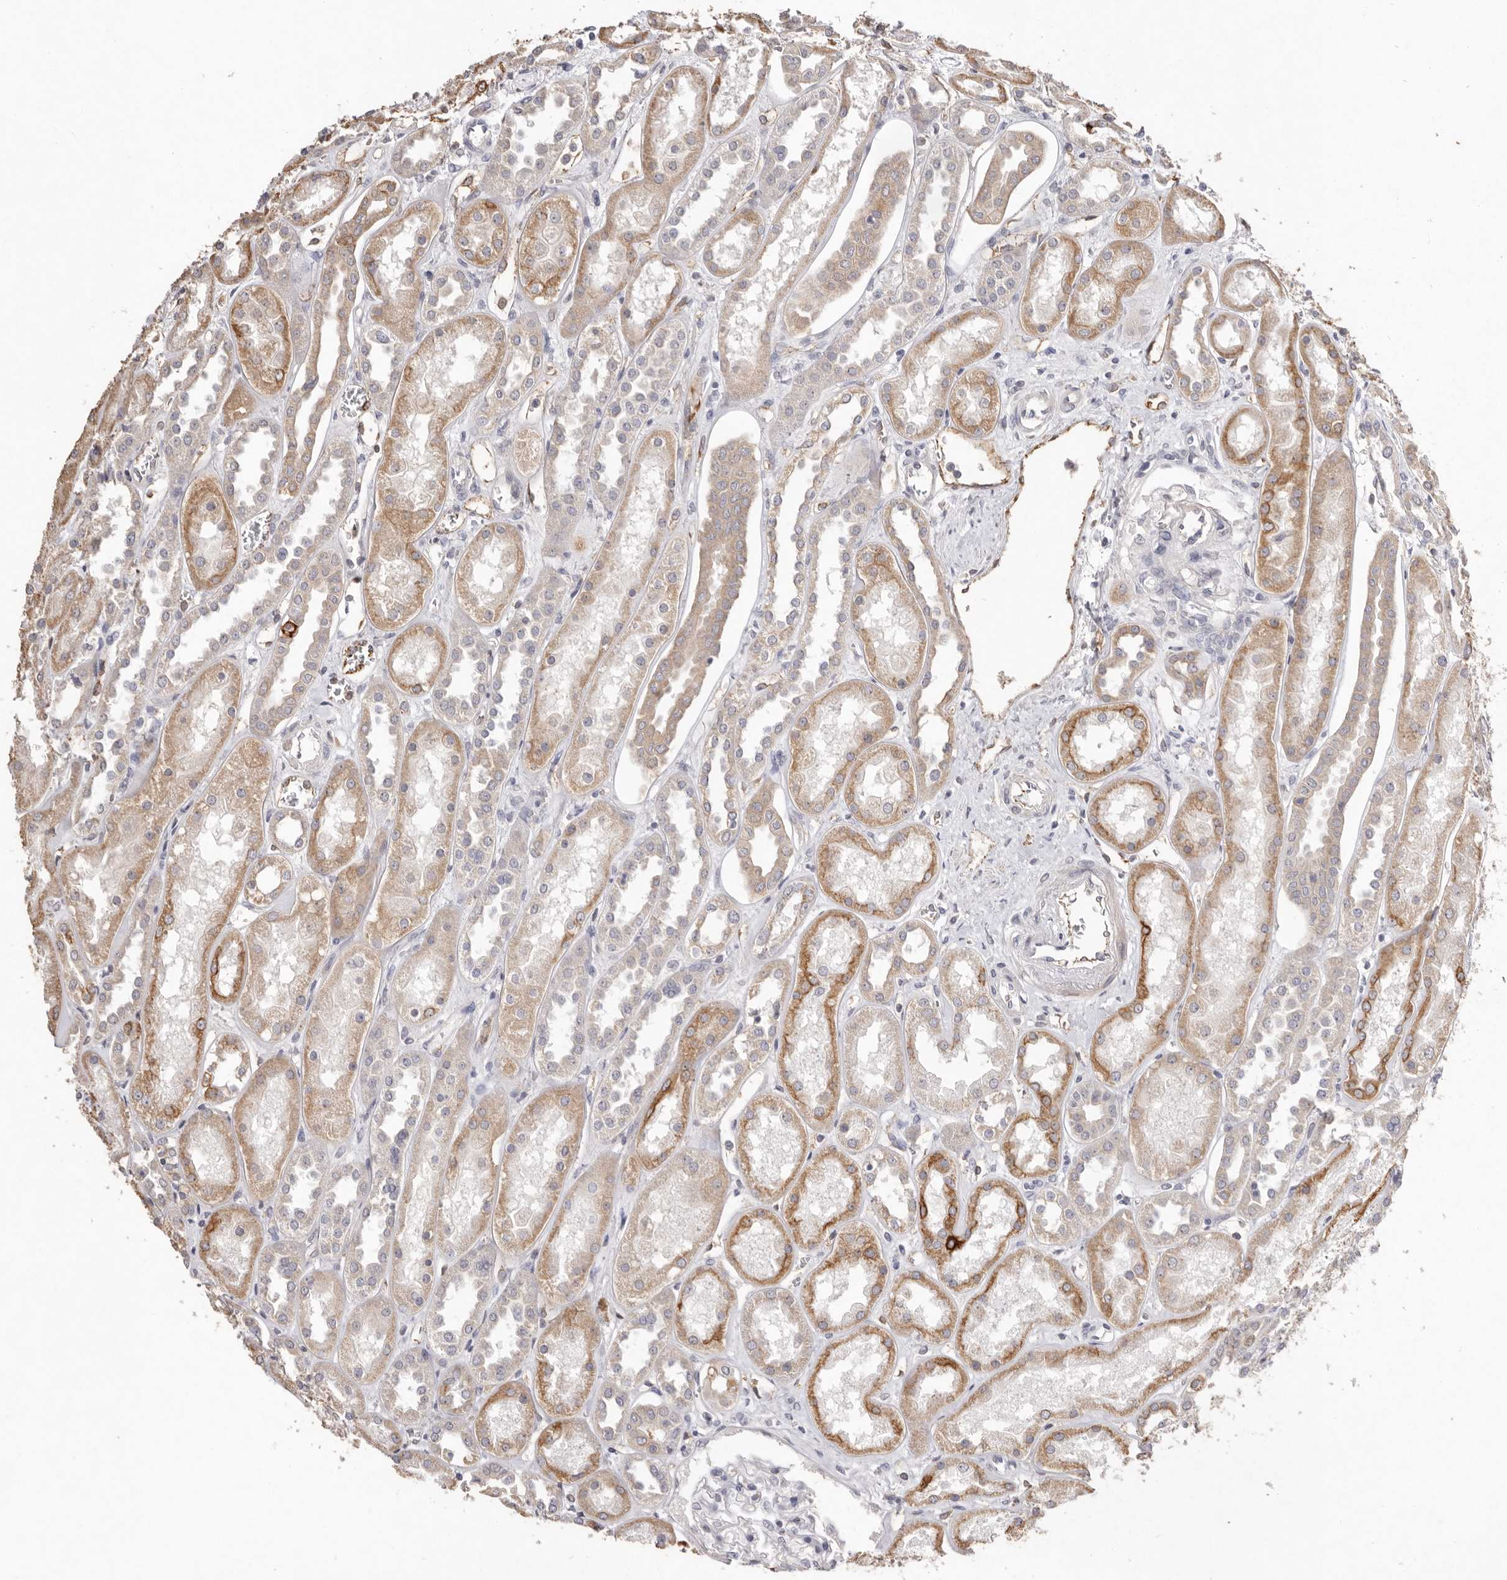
{"staining": {"intensity": "negative", "quantity": "none", "location": "none"}, "tissue": "kidney", "cell_type": "Cells in glomeruli", "image_type": "normal", "snomed": [{"axis": "morphology", "description": "Normal tissue, NOS"}, {"axis": "topography", "description": "Kidney"}], "caption": "Cells in glomeruli are negative for protein expression in benign human kidney. (DAB immunohistochemistry, high magnification).", "gene": "ZYG11B", "patient": {"sex": "male", "age": 70}}